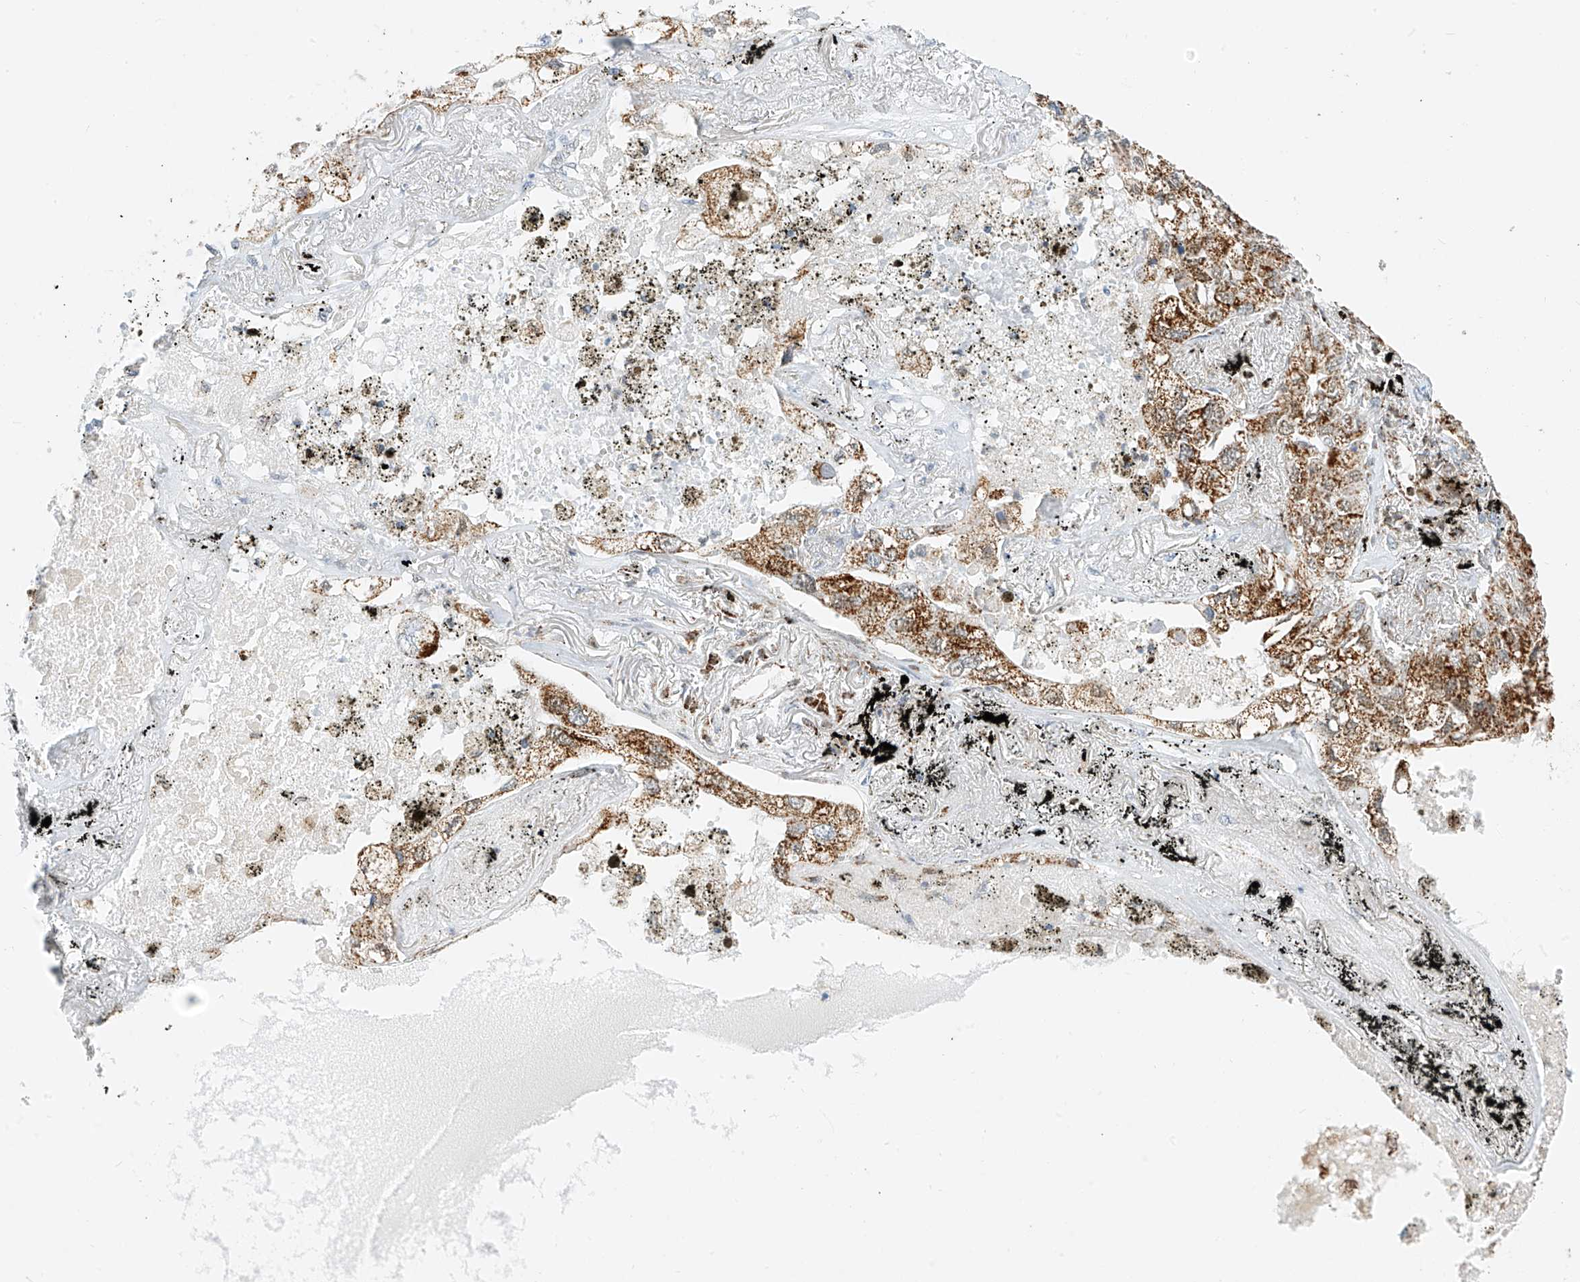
{"staining": {"intensity": "moderate", "quantity": ">75%", "location": "cytoplasmic/membranous"}, "tissue": "lung cancer", "cell_type": "Tumor cells", "image_type": "cancer", "snomed": [{"axis": "morphology", "description": "Adenocarcinoma, NOS"}, {"axis": "topography", "description": "Lung"}], "caption": "IHC of human lung adenocarcinoma demonstrates medium levels of moderate cytoplasmic/membranous staining in about >75% of tumor cells. The protein of interest is stained brown, and the nuclei are stained in blue (DAB (3,3'-diaminobenzidine) IHC with brightfield microscopy, high magnification).", "gene": "PPA2", "patient": {"sex": "male", "age": 65}}